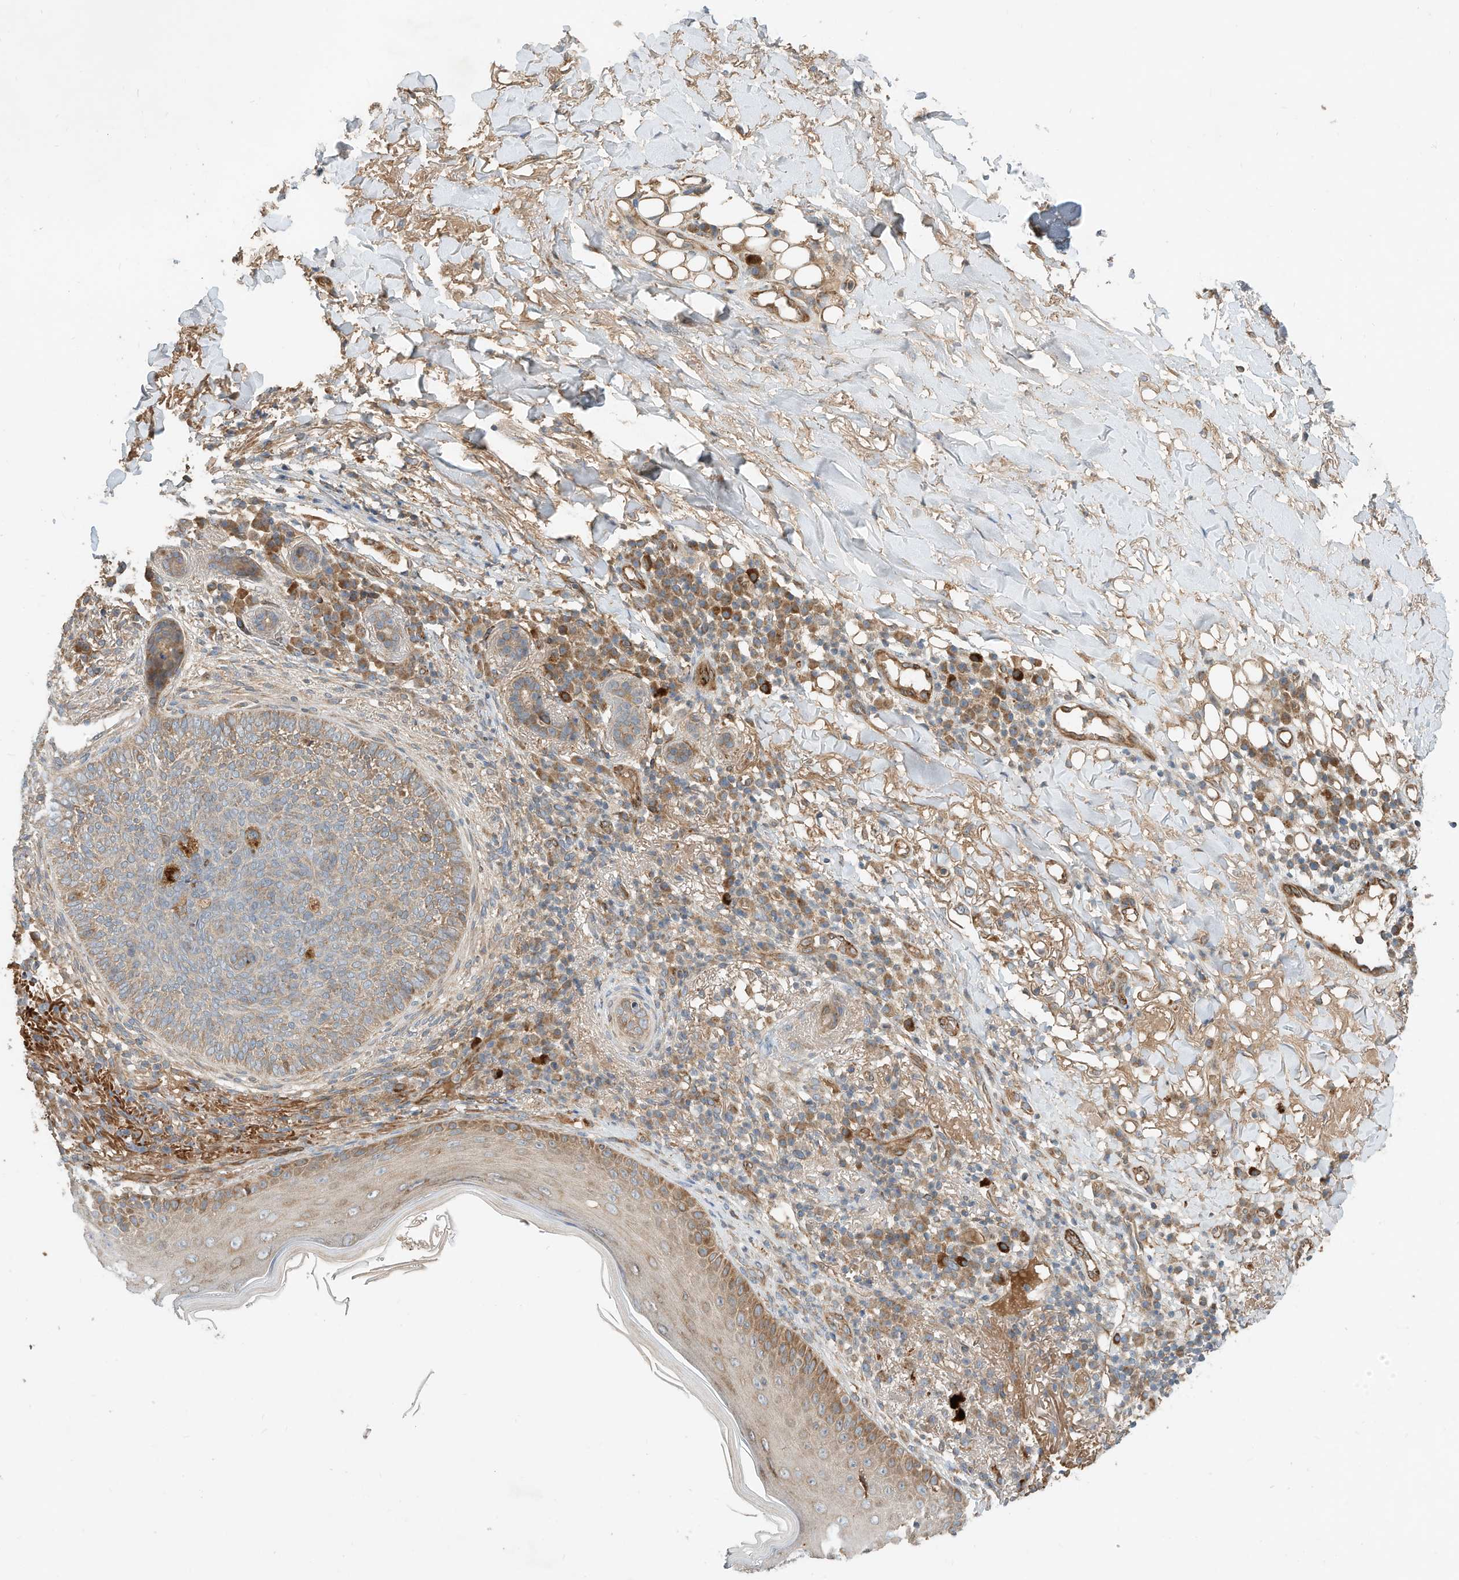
{"staining": {"intensity": "moderate", "quantity": "25%-75%", "location": "cytoplasmic/membranous"}, "tissue": "skin cancer", "cell_type": "Tumor cells", "image_type": "cancer", "snomed": [{"axis": "morphology", "description": "Basal cell carcinoma"}, {"axis": "topography", "description": "Skin"}], "caption": "Tumor cells exhibit medium levels of moderate cytoplasmic/membranous positivity in about 25%-75% of cells in skin cancer (basal cell carcinoma).", "gene": "CPAMD8", "patient": {"sex": "male", "age": 85}}